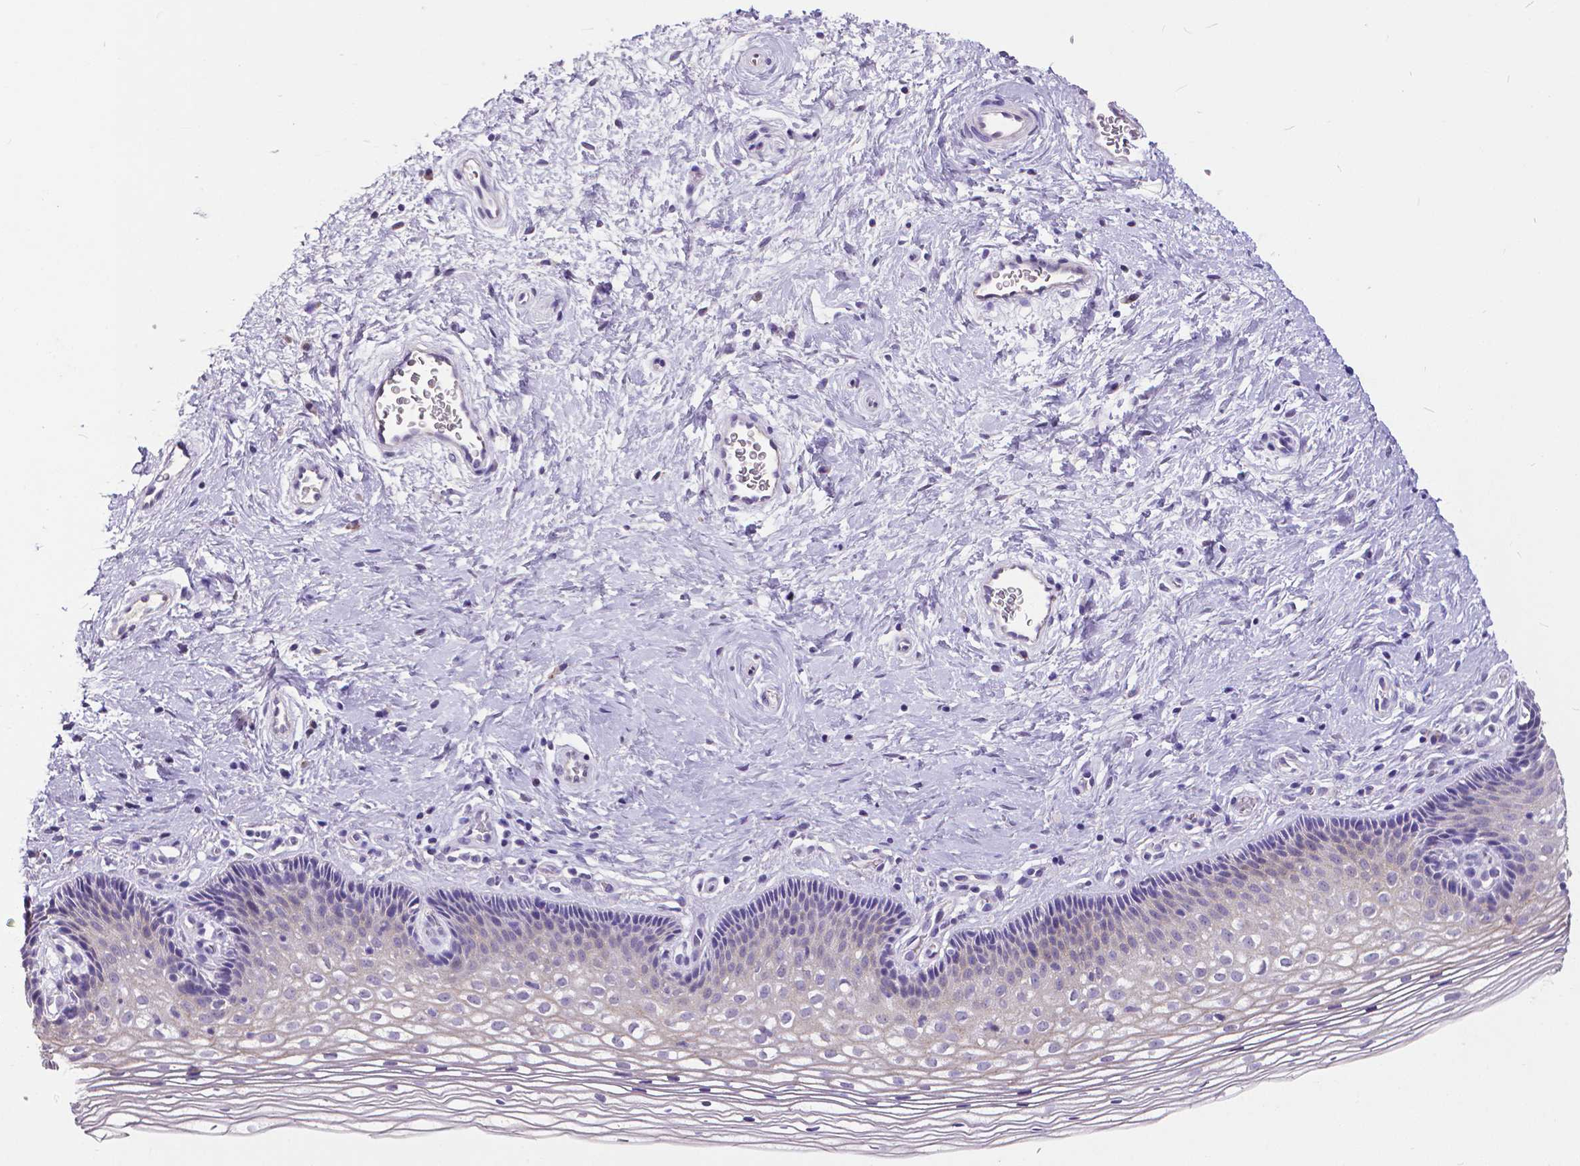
{"staining": {"intensity": "negative", "quantity": "none", "location": "none"}, "tissue": "cervix", "cell_type": "Glandular cells", "image_type": "normal", "snomed": [{"axis": "morphology", "description": "Normal tissue, NOS"}, {"axis": "topography", "description": "Cervix"}], "caption": "DAB immunohistochemical staining of normal cervix reveals no significant staining in glandular cells.", "gene": "OCLN", "patient": {"sex": "female", "age": 34}}